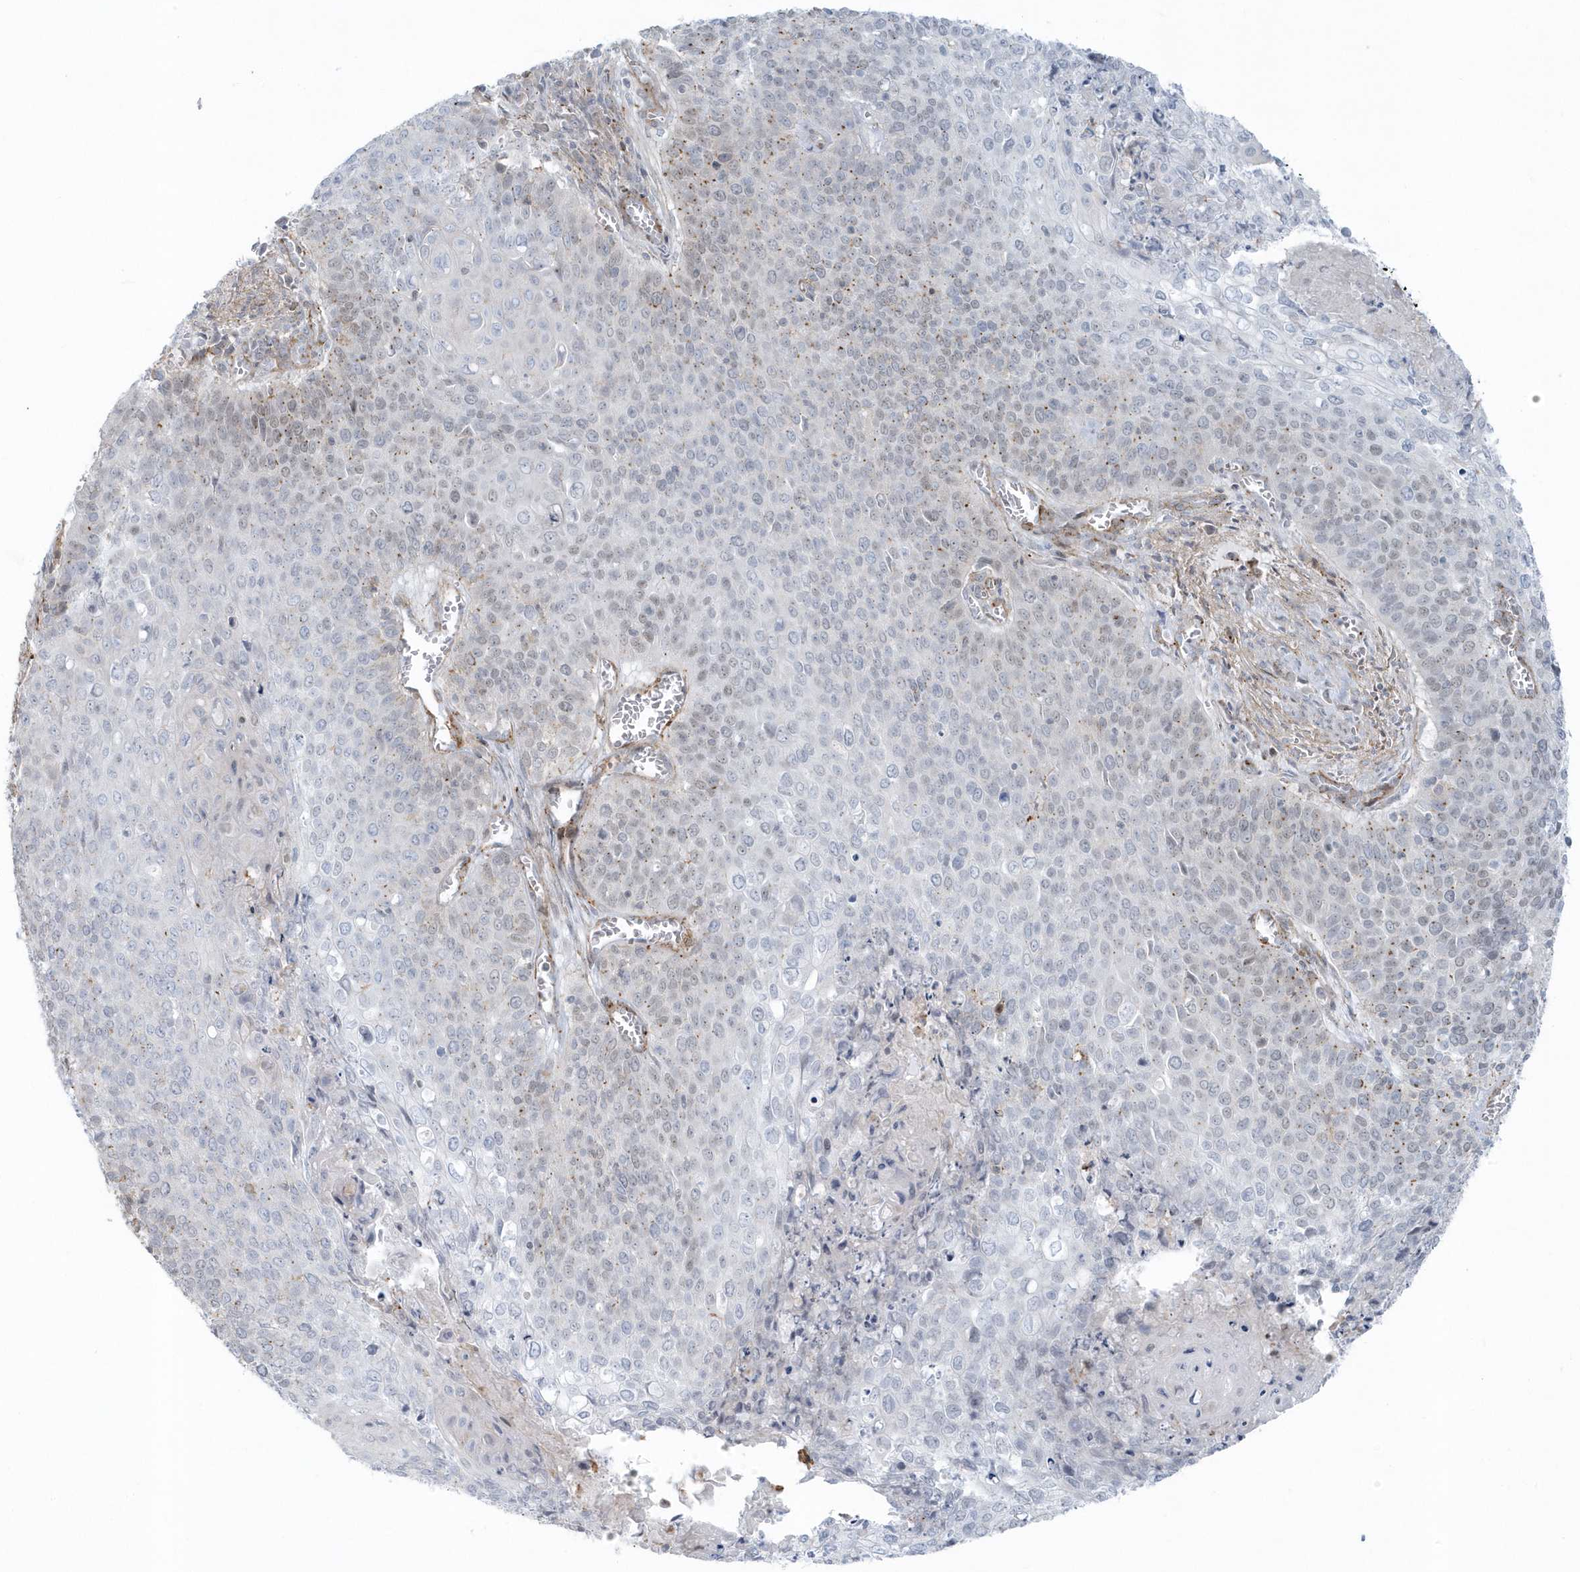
{"staining": {"intensity": "negative", "quantity": "none", "location": "none"}, "tissue": "cervical cancer", "cell_type": "Tumor cells", "image_type": "cancer", "snomed": [{"axis": "morphology", "description": "Squamous cell carcinoma, NOS"}, {"axis": "topography", "description": "Cervix"}], "caption": "Squamous cell carcinoma (cervical) was stained to show a protein in brown. There is no significant expression in tumor cells.", "gene": "CACNB2", "patient": {"sex": "female", "age": 39}}